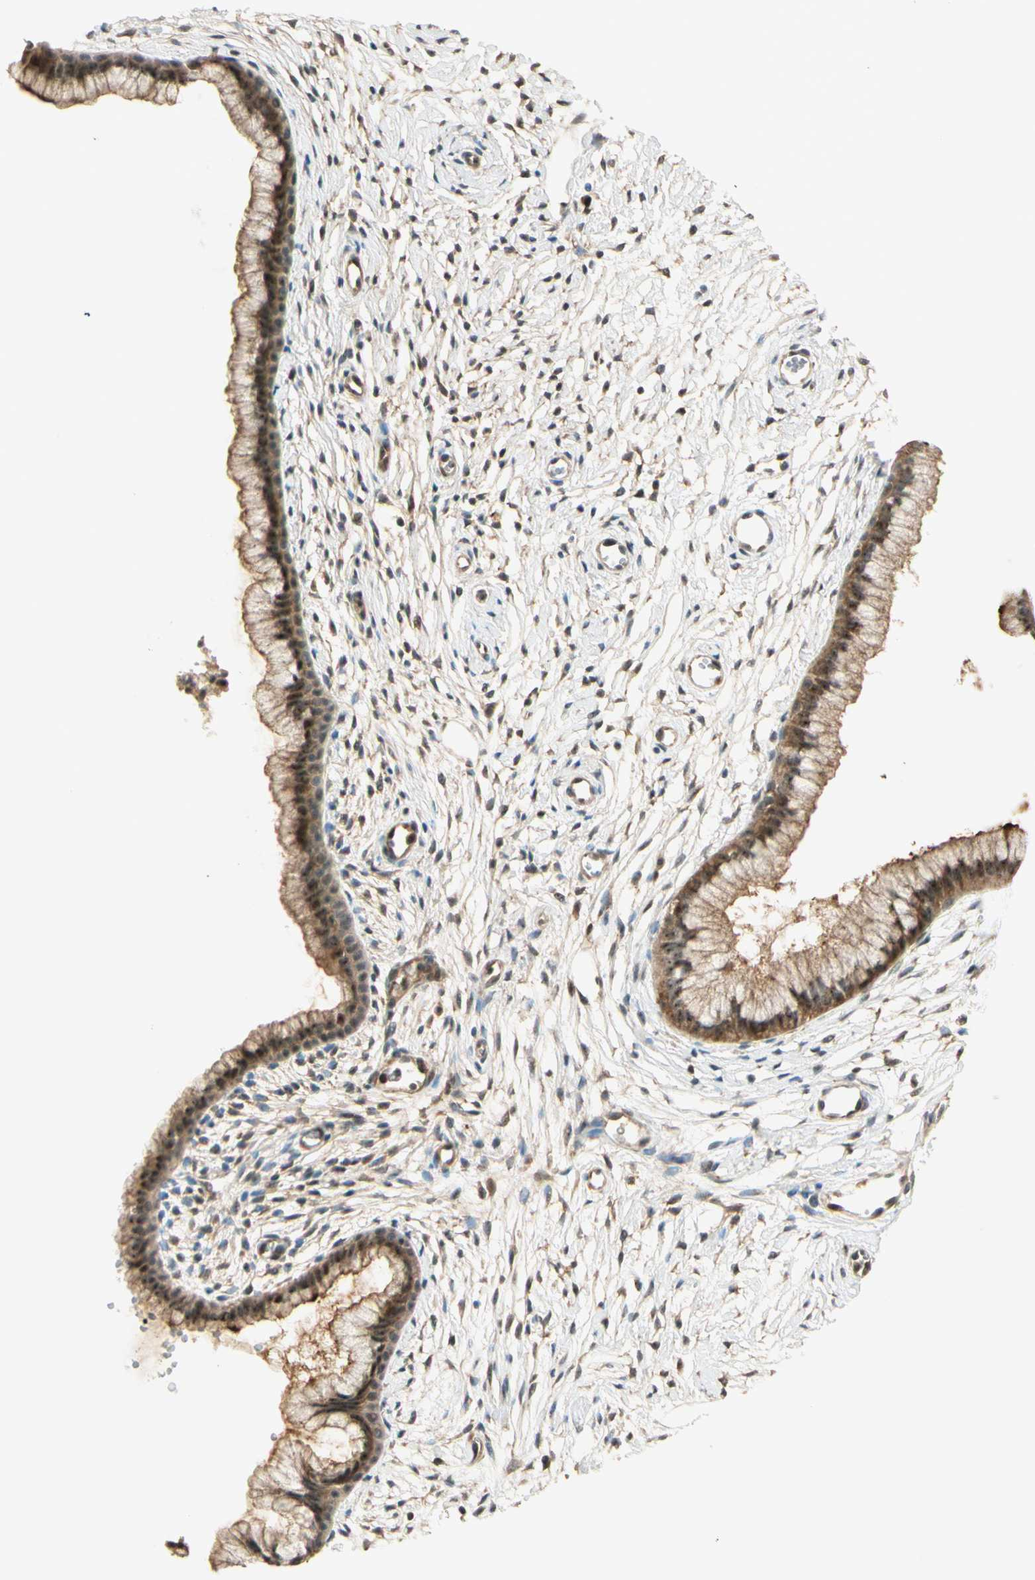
{"staining": {"intensity": "moderate", "quantity": ">75%", "location": "cytoplasmic/membranous,nuclear"}, "tissue": "cervix", "cell_type": "Glandular cells", "image_type": "normal", "snomed": [{"axis": "morphology", "description": "Normal tissue, NOS"}, {"axis": "topography", "description": "Cervix"}], "caption": "Cervix stained for a protein demonstrates moderate cytoplasmic/membranous,nuclear positivity in glandular cells.", "gene": "MCPH1", "patient": {"sex": "female", "age": 39}}